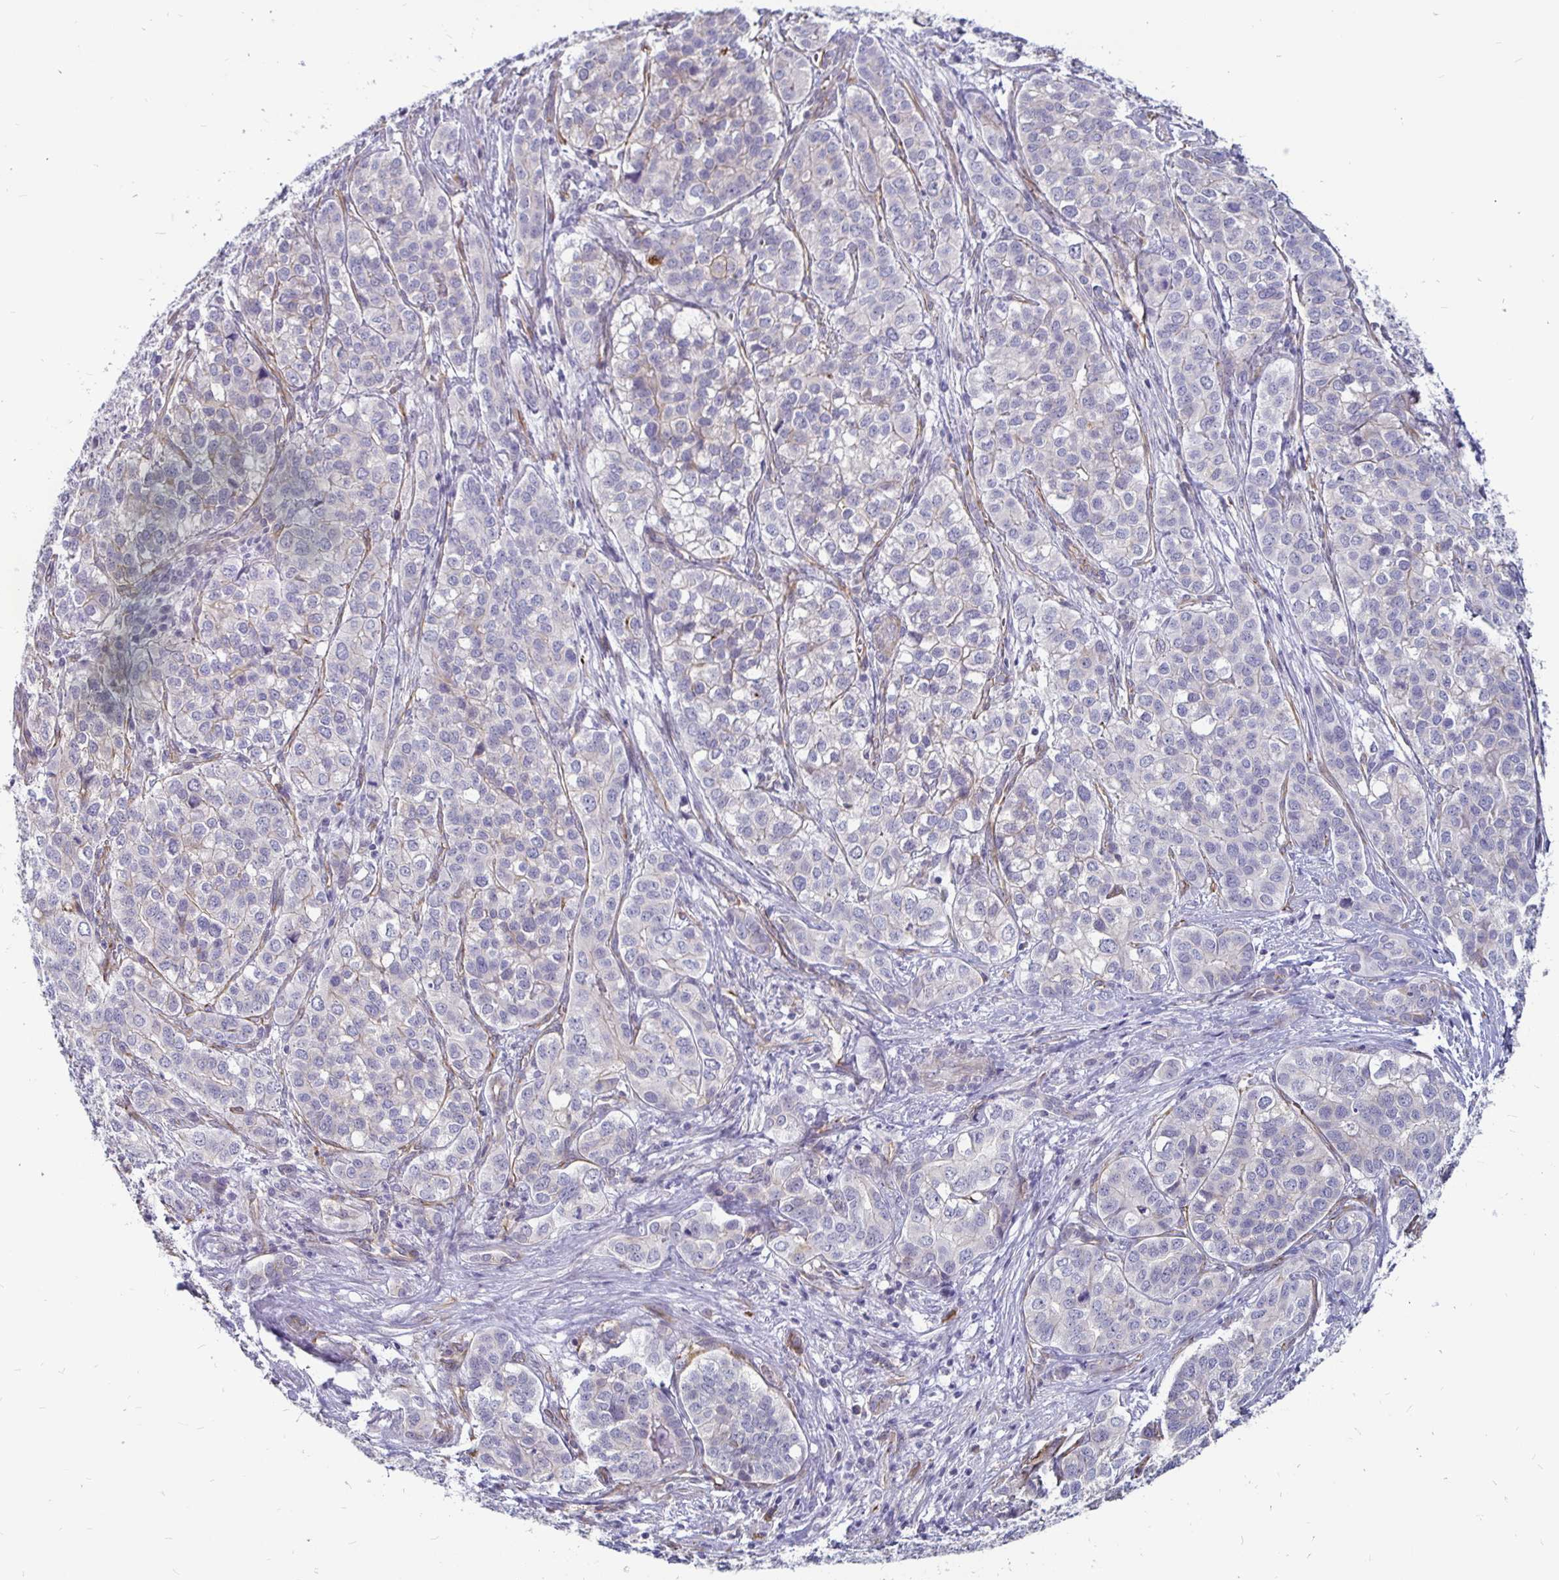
{"staining": {"intensity": "negative", "quantity": "none", "location": "none"}, "tissue": "liver cancer", "cell_type": "Tumor cells", "image_type": "cancer", "snomed": [{"axis": "morphology", "description": "Cholangiocarcinoma"}, {"axis": "topography", "description": "Liver"}], "caption": "Protein analysis of liver cholangiocarcinoma demonstrates no significant expression in tumor cells.", "gene": "CCDC85A", "patient": {"sex": "male", "age": 56}}